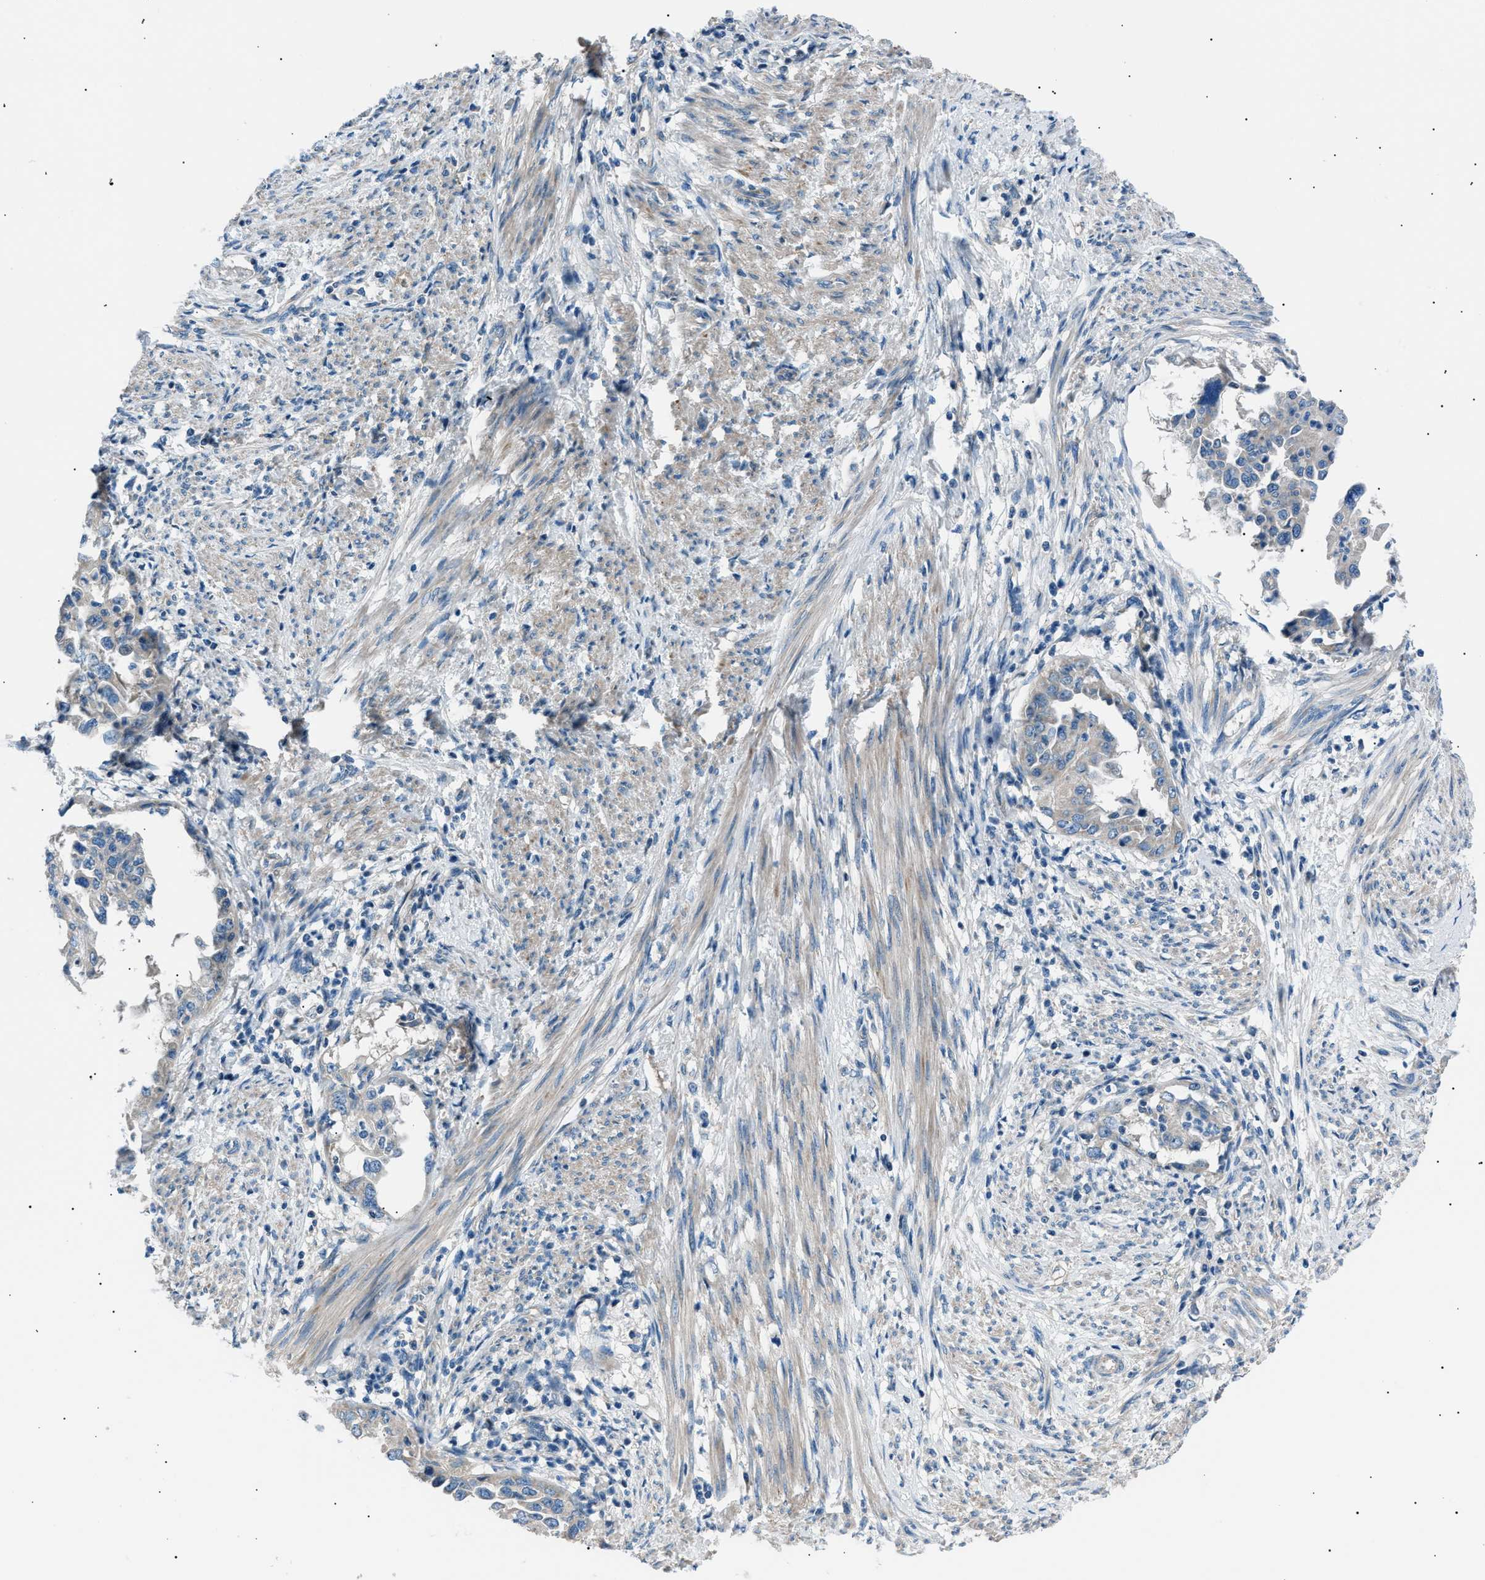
{"staining": {"intensity": "negative", "quantity": "none", "location": "none"}, "tissue": "endometrial cancer", "cell_type": "Tumor cells", "image_type": "cancer", "snomed": [{"axis": "morphology", "description": "Adenocarcinoma, NOS"}, {"axis": "topography", "description": "Endometrium"}], "caption": "Image shows no significant protein expression in tumor cells of endometrial adenocarcinoma.", "gene": "LRRC37B", "patient": {"sex": "female", "age": 85}}